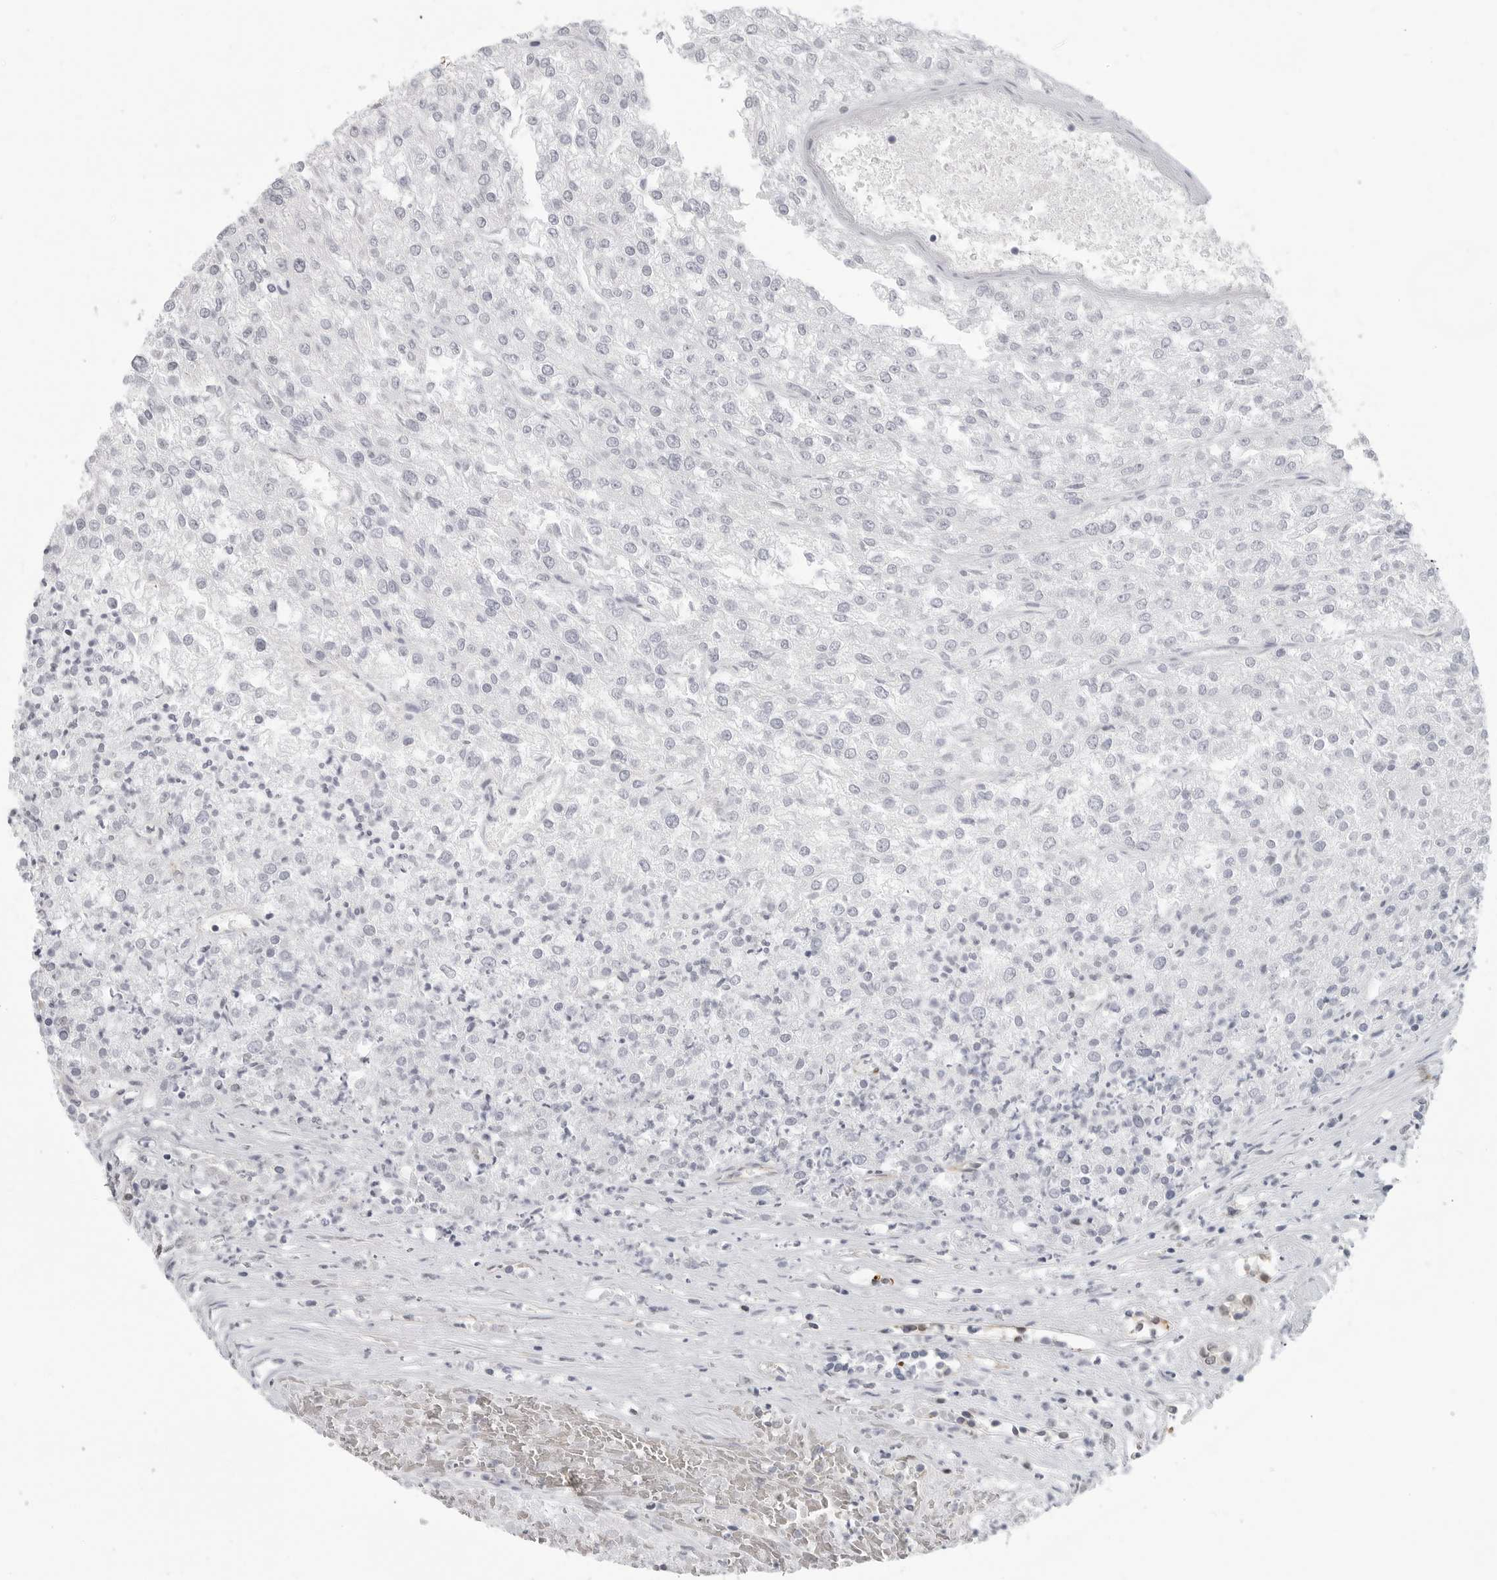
{"staining": {"intensity": "negative", "quantity": "none", "location": "none"}, "tissue": "renal cancer", "cell_type": "Tumor cells", "image_type": "cancer", "snomed": [{"axis": "morphology", "description": "Adenocarcinoma, NOS"}, {"axis": "topography", "description": "Kidney"}], "caption": "An image of adenocarcinoma (renal) stained for a protein demonstrates no brown staining in tumor cells. Nuclei are stained in blue.", "gene": "CEP295NL", "patient": {"sex": "female", "age": 54}}